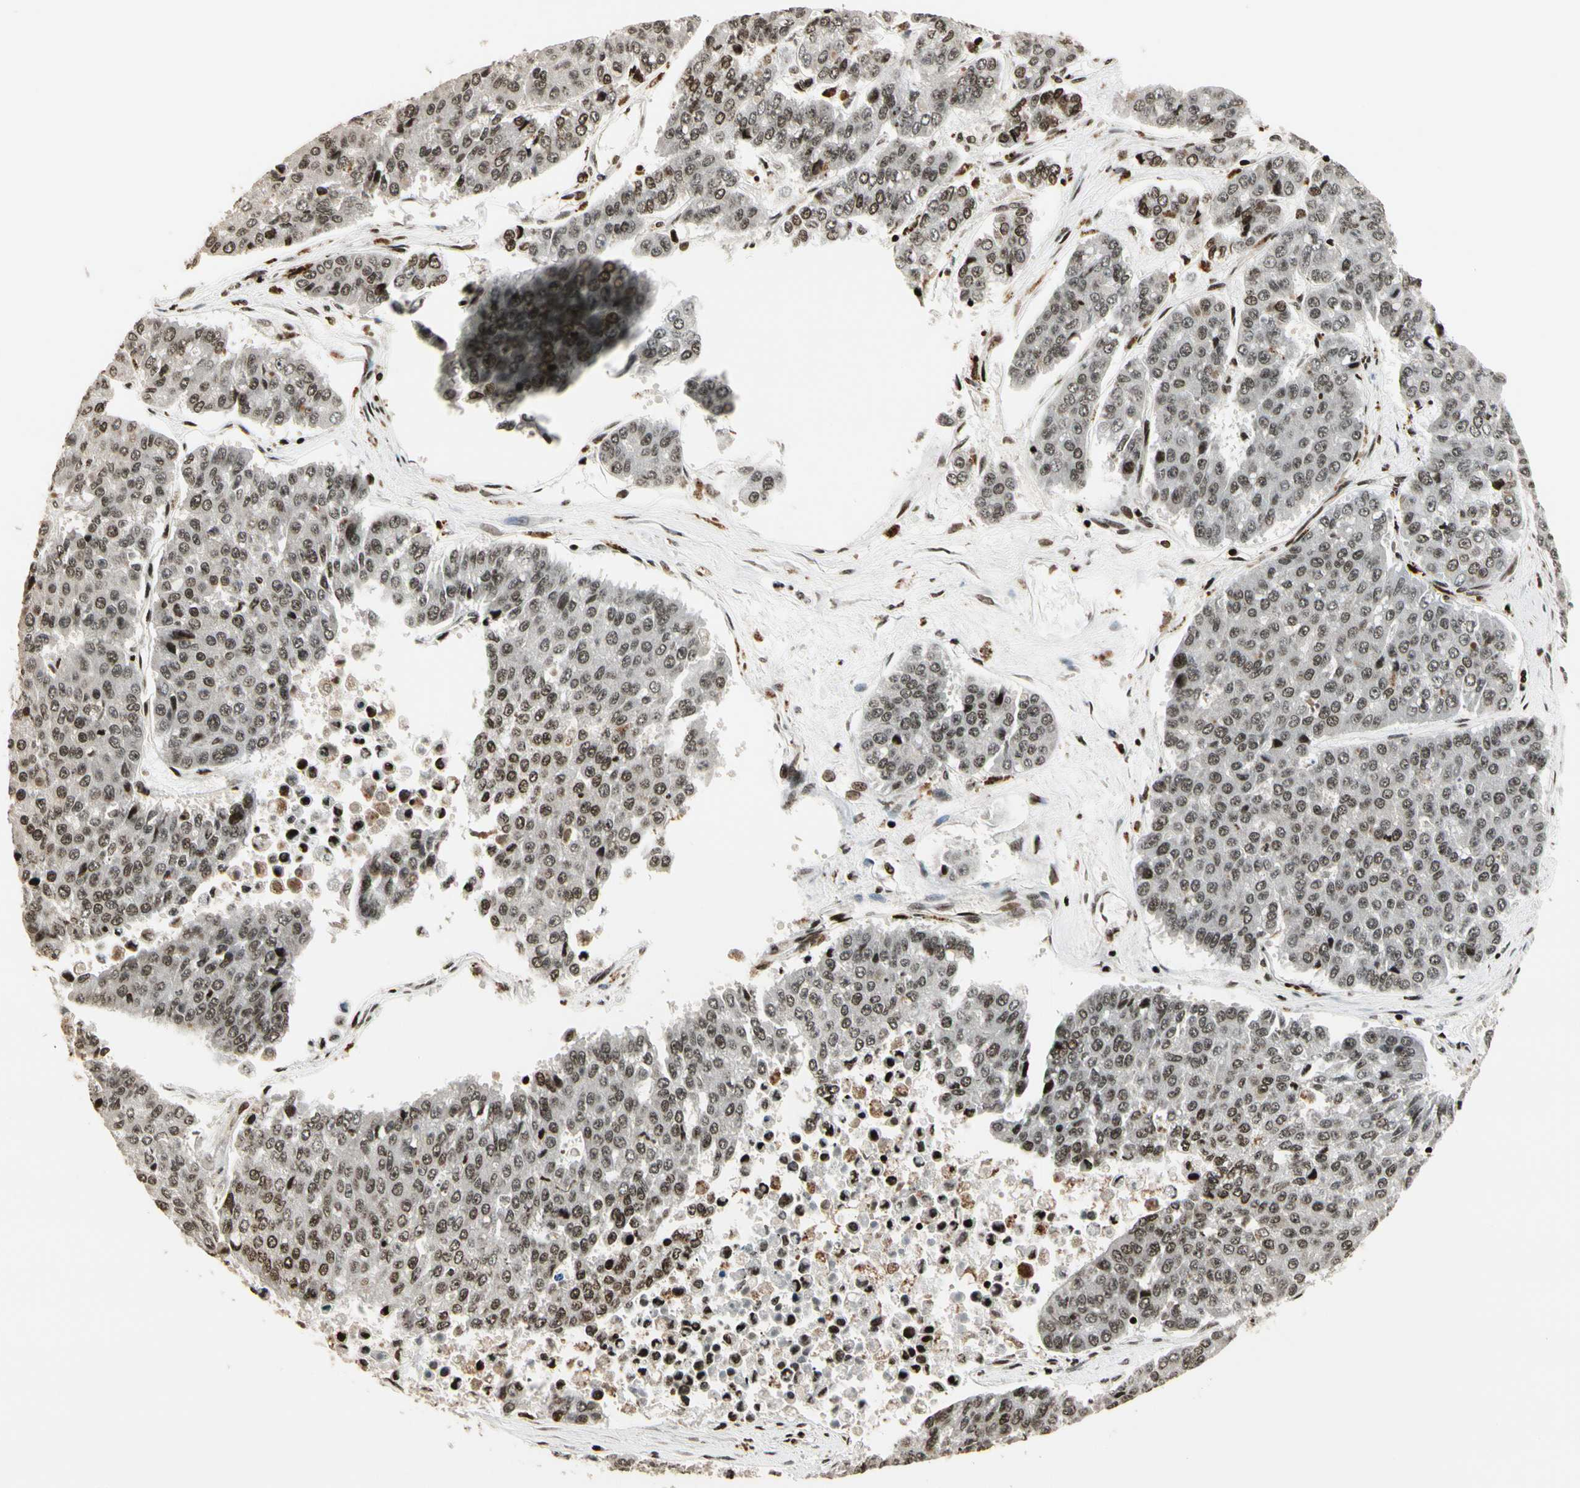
{"staining": {"intensity": "weak", "quantity": ">75%", "location": "nuclear"}, "tissue": "pancreatic cancer", "cell_type": "Tumor cells", "image_type": "cancer", "snomed": [{"axis": "morphology", "description": "Adenocarcinoma, NOS"}, {"axis": "topography", "description": "Pancreas"}], "caption": "This is an image of IHC staining of pancreatic cancer (adenocarcinoma), which shows weak expression in the nuclear of tumor cells.", "gene": "TSHZ3", "patient": {"sex": "male", "age": 50}}